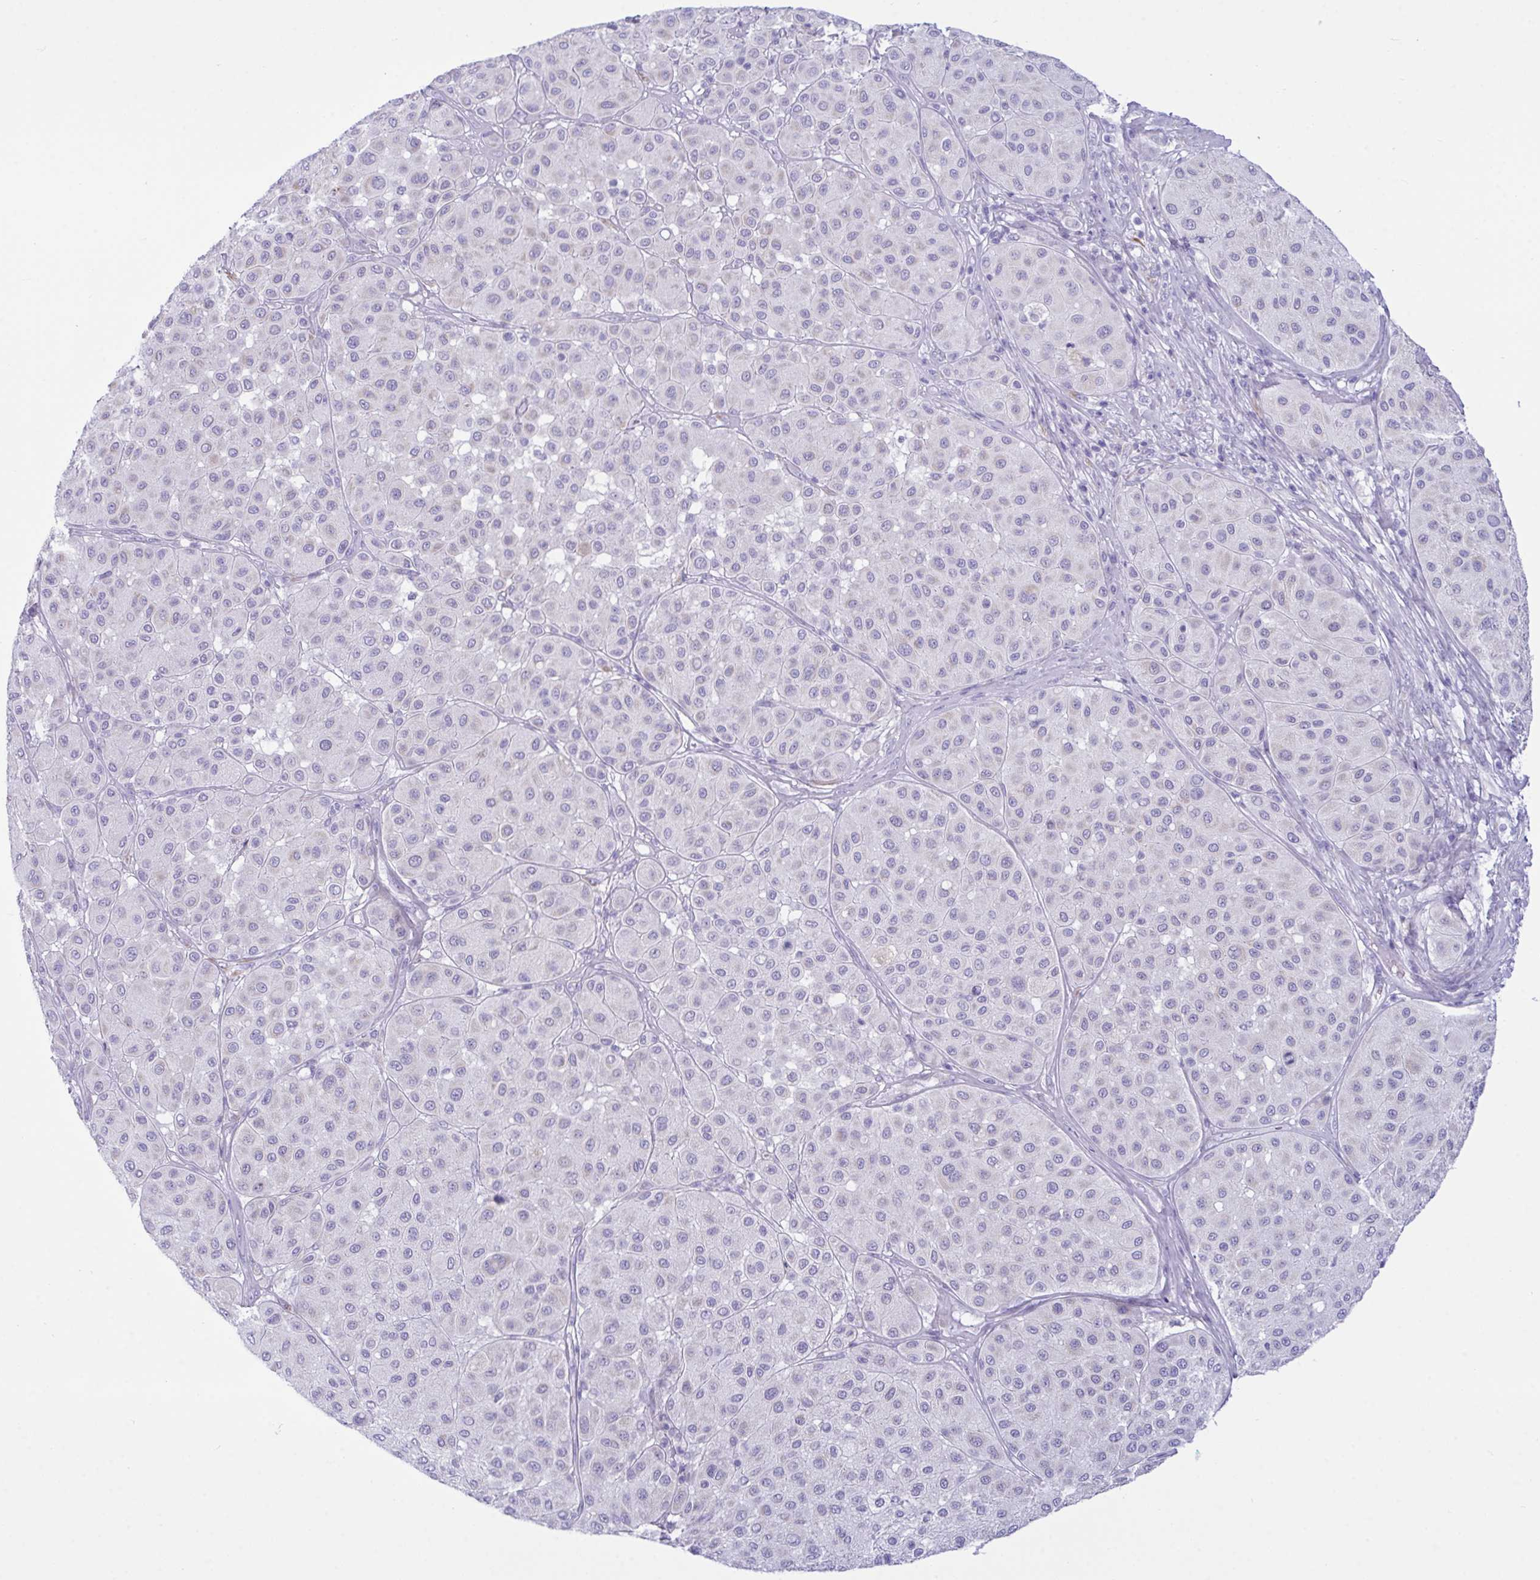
{"staining": {"intensity": "negative", "quantity": "none", "location": "none"}, "tissue": "melanoma", "cell_type": "Tumor cells", "image_type": "cancer", "snomed": [{"axis": "morphology", "description": "Malignant melanoma, Metastatic site"}, {"axis": "topography", "description": "Smooth muscle"}], "caption": "Immunohistochemistry photomicrograph of neoplastic tissue: human malignant melanoma (metastatic site) stained with DAB reveals no significant protein staining in tumor cells. (Brightfield microscopy of DAB IHC at high magnification).", "gene": "BBS1", "patient": {"sex": "male", "age": 41}}